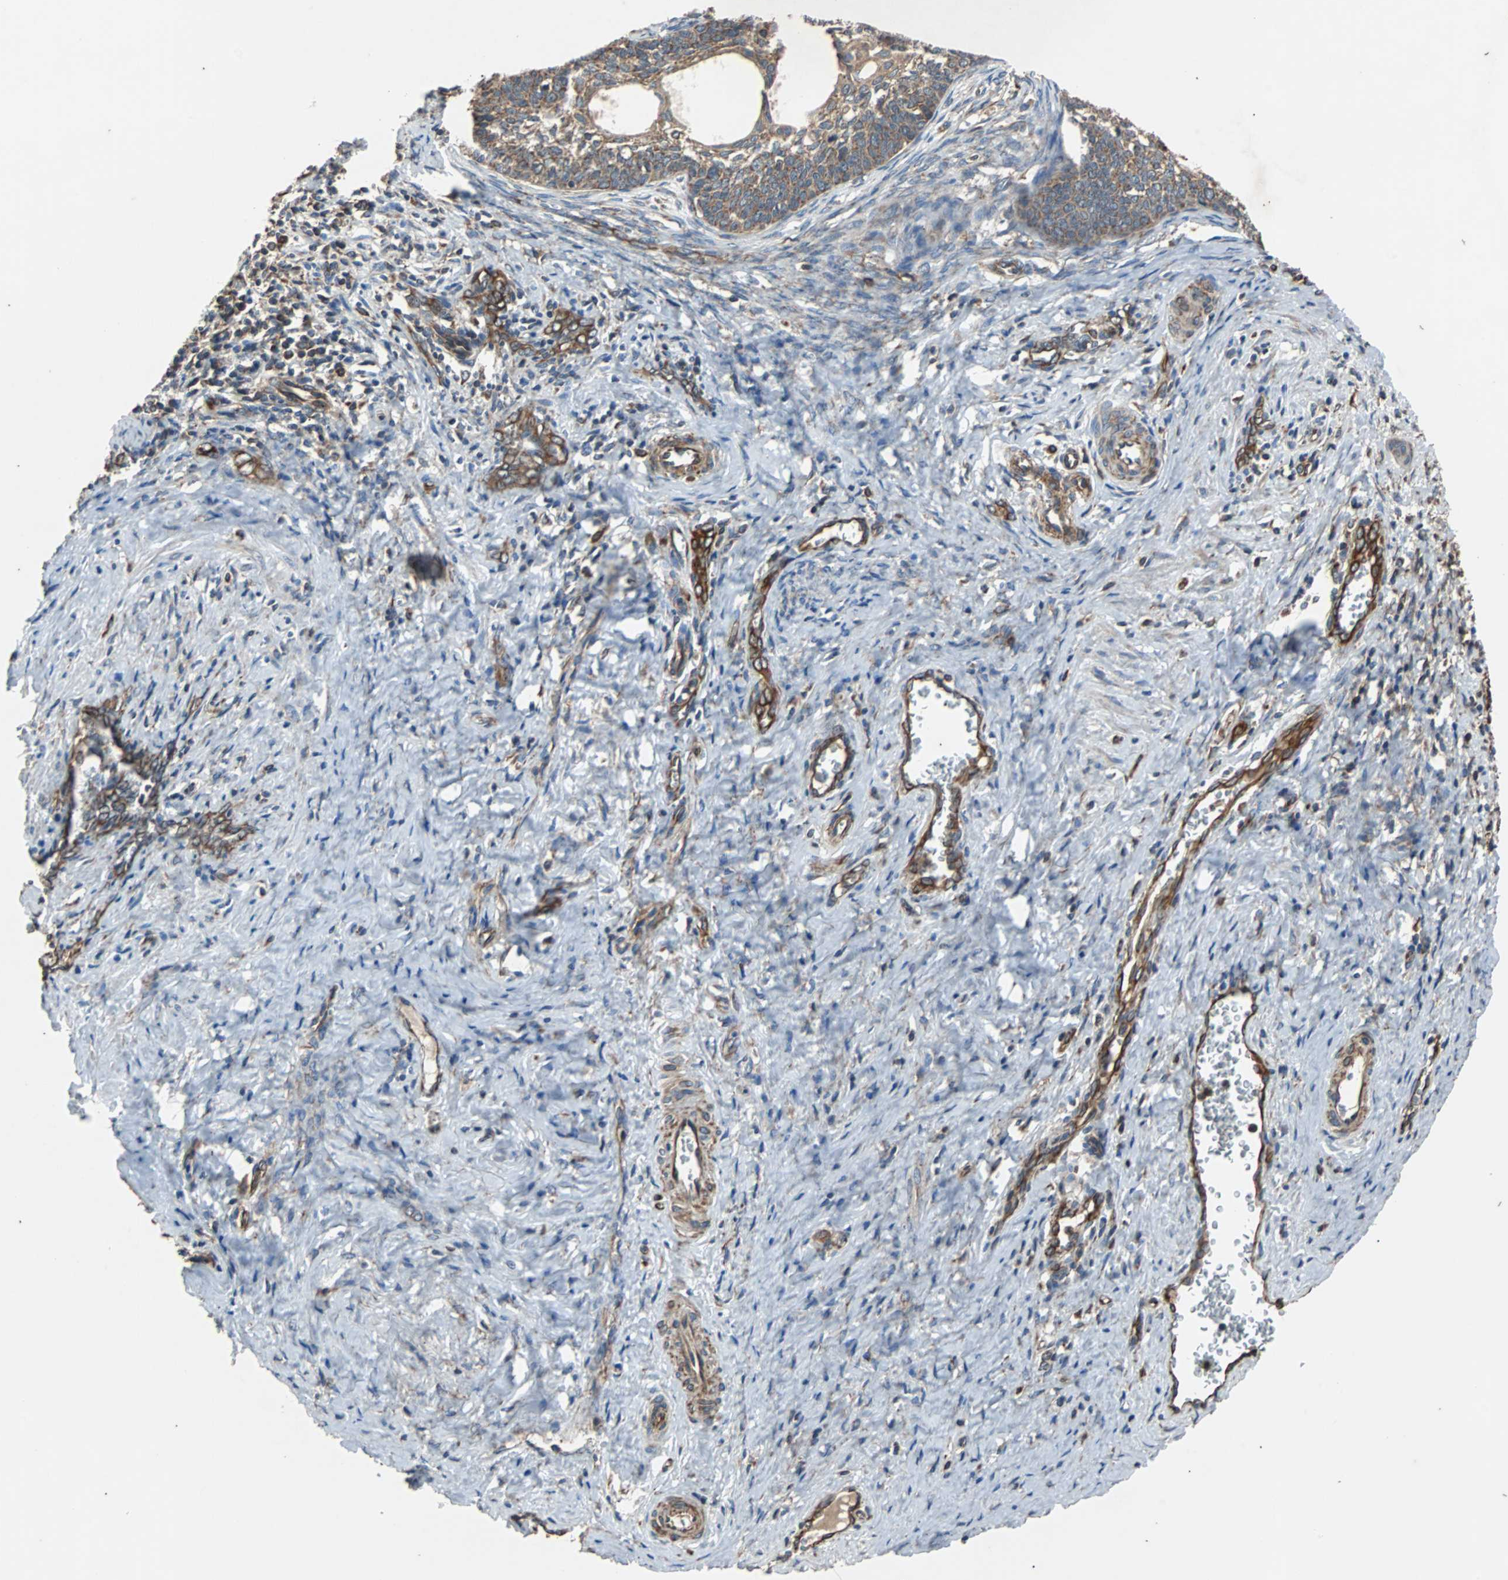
{"staining": {"intensity": "moderate", "quantity": ">75%", "location": "cytoplasmic/membranous"}, "tissue": "cervical cancer", "cell_type": "Tumor cells", "image_type": "cancer", "snomed": [{"axis": "morphology", "description": "Squamous cell carcinoma, NOS"}, {"axis": "topography", "description": "Cervix"}], "caption": "Immunohistochemical staining of human cervical cancer (squamous cell carcinoma) demonstrates medium levels of moderate cytoplasmic/membranous expression in approximately >75% of tumor cells. (Brightfield microscopy of DAB IHC at high magnification).", "gene": "ACTR3", "patient": {"sex": "female", "age": 33}}